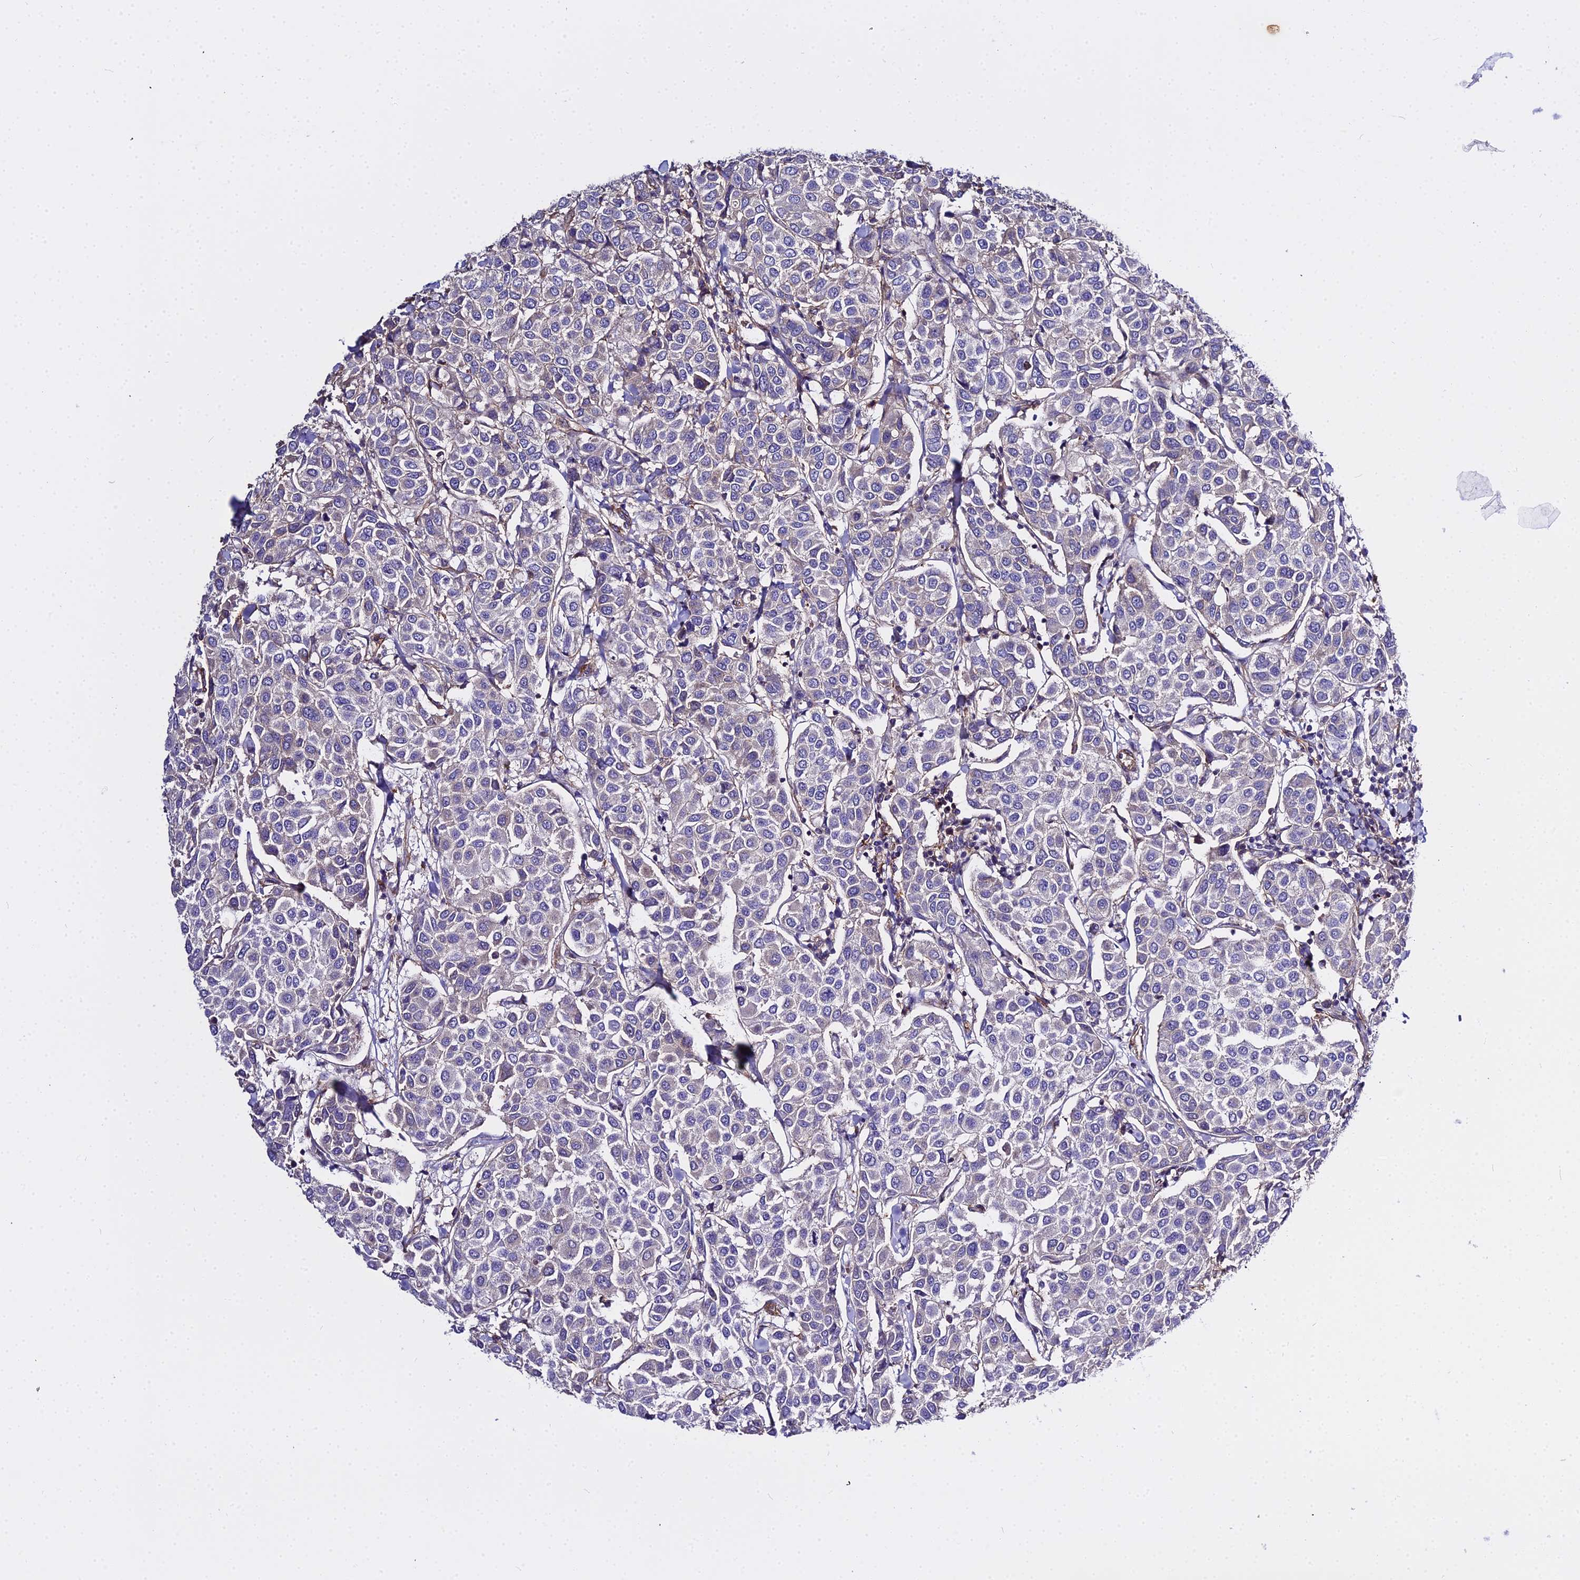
{"staining": {"intensity": "negative", "quantity": "none", "location": "none"}, "tissue": "breast cancer", "cell_type": "Tumor cells", "image_type": "cancer", "snomed": [{"axis": "morphology", "description": "Duct carcinoma"}, {"axis": "topography", "description": "Breast"}], "caption": "An image of breast cancer stained for a protein shows no brown staining in tumor cells.", "gene": "GLYAT", "patient": {"sex": "female", "age": 55}}